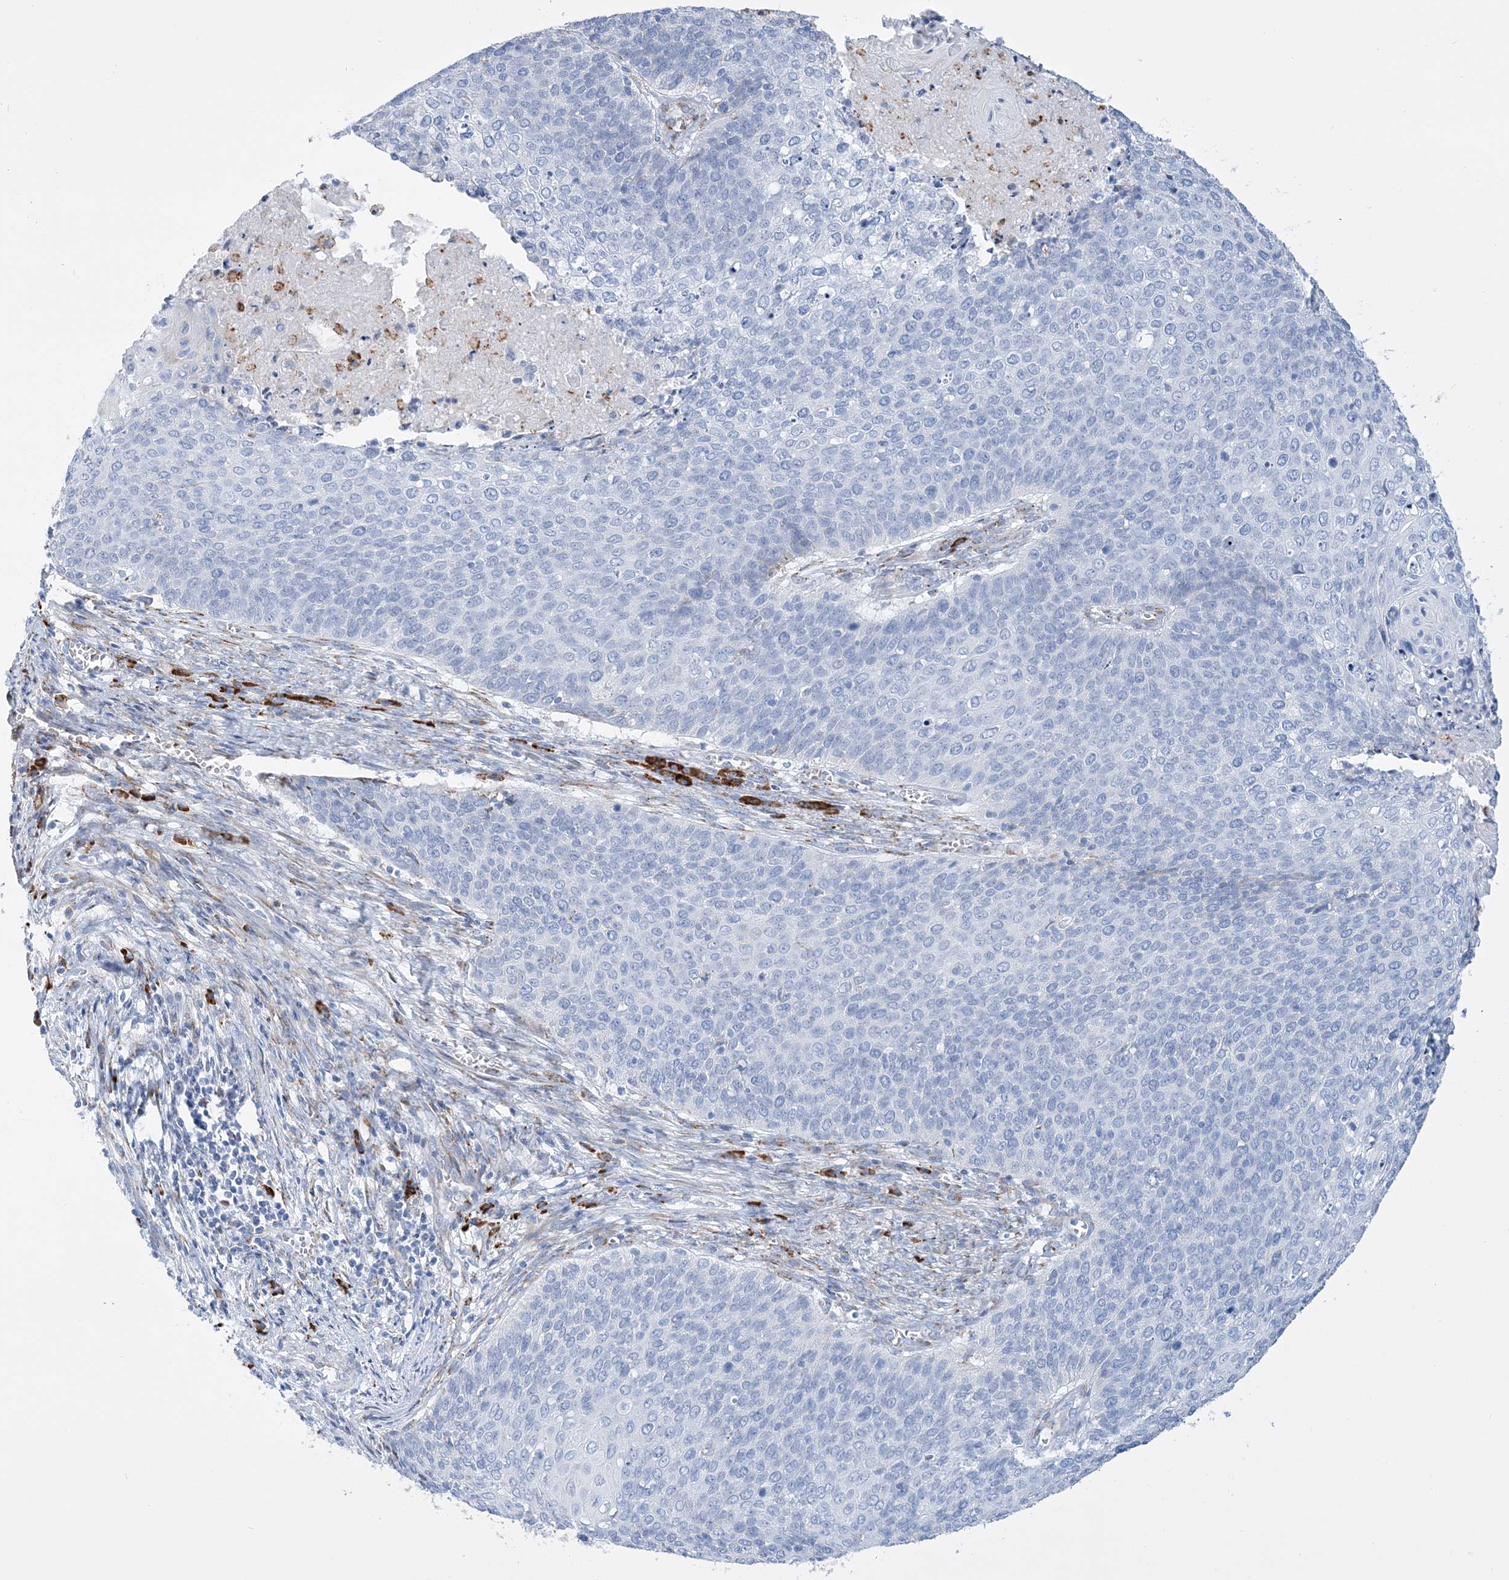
{"staining": {"intensity": "negative", "quantity": "none", "location": "none"}, "tissue": "cervical cancer", "cell_type": "Tumor cells", "image_type": "cancer", "snomed": [{"axis": "morphology", "description": "Squamous cell carcinoma, NOS"}, {"axis": "topography", "description": "Cervix"}], "caption": "Human squamous cell carcinoma (cervical) stained for a protein using IHC displays no staining in tumor cells.", "gene": "TSPYL6", "patient": {"sex": "female", "age": 39}}